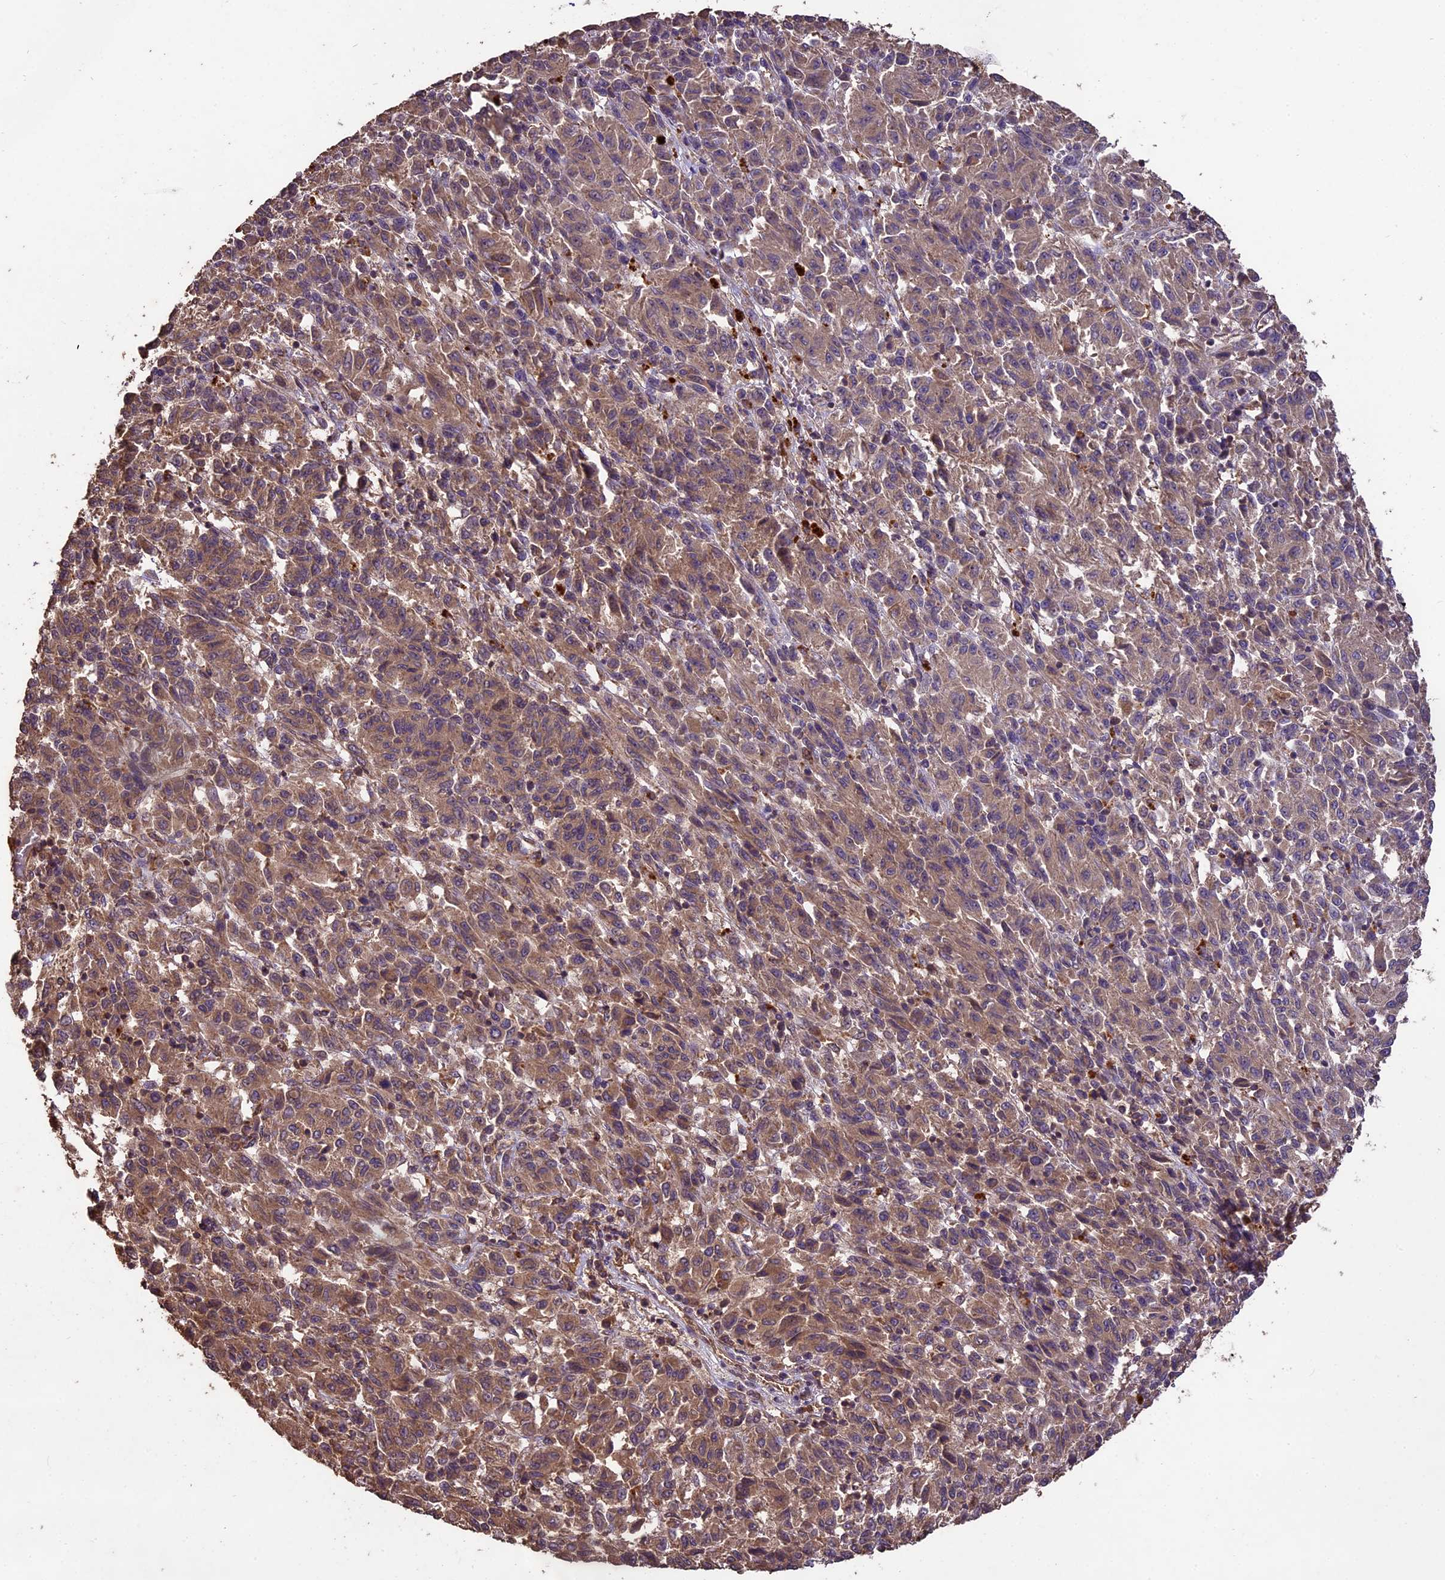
{"staining": {"intensity": "moderate", "quantity": ">75%", "location": "cytoplasmic/membranous"}, "tissue": "melanoma", "cell_type": "Tumor cells", "image_type": "cancer", "snomed": [{"axis": "morphology", "description": "Malignant melanoma, Metastatic site"}, {"axis": "topography", "description": "Lung"}], "caption": "DAB immunohistochemical staining of malignant melanoma (metastatic site) displays moderate cytoplasmic/membranous protein positivity in approximately >75% of tumor cells.", "gene": "TTLL10", "patient": {"sex": "male", "age": 64}}